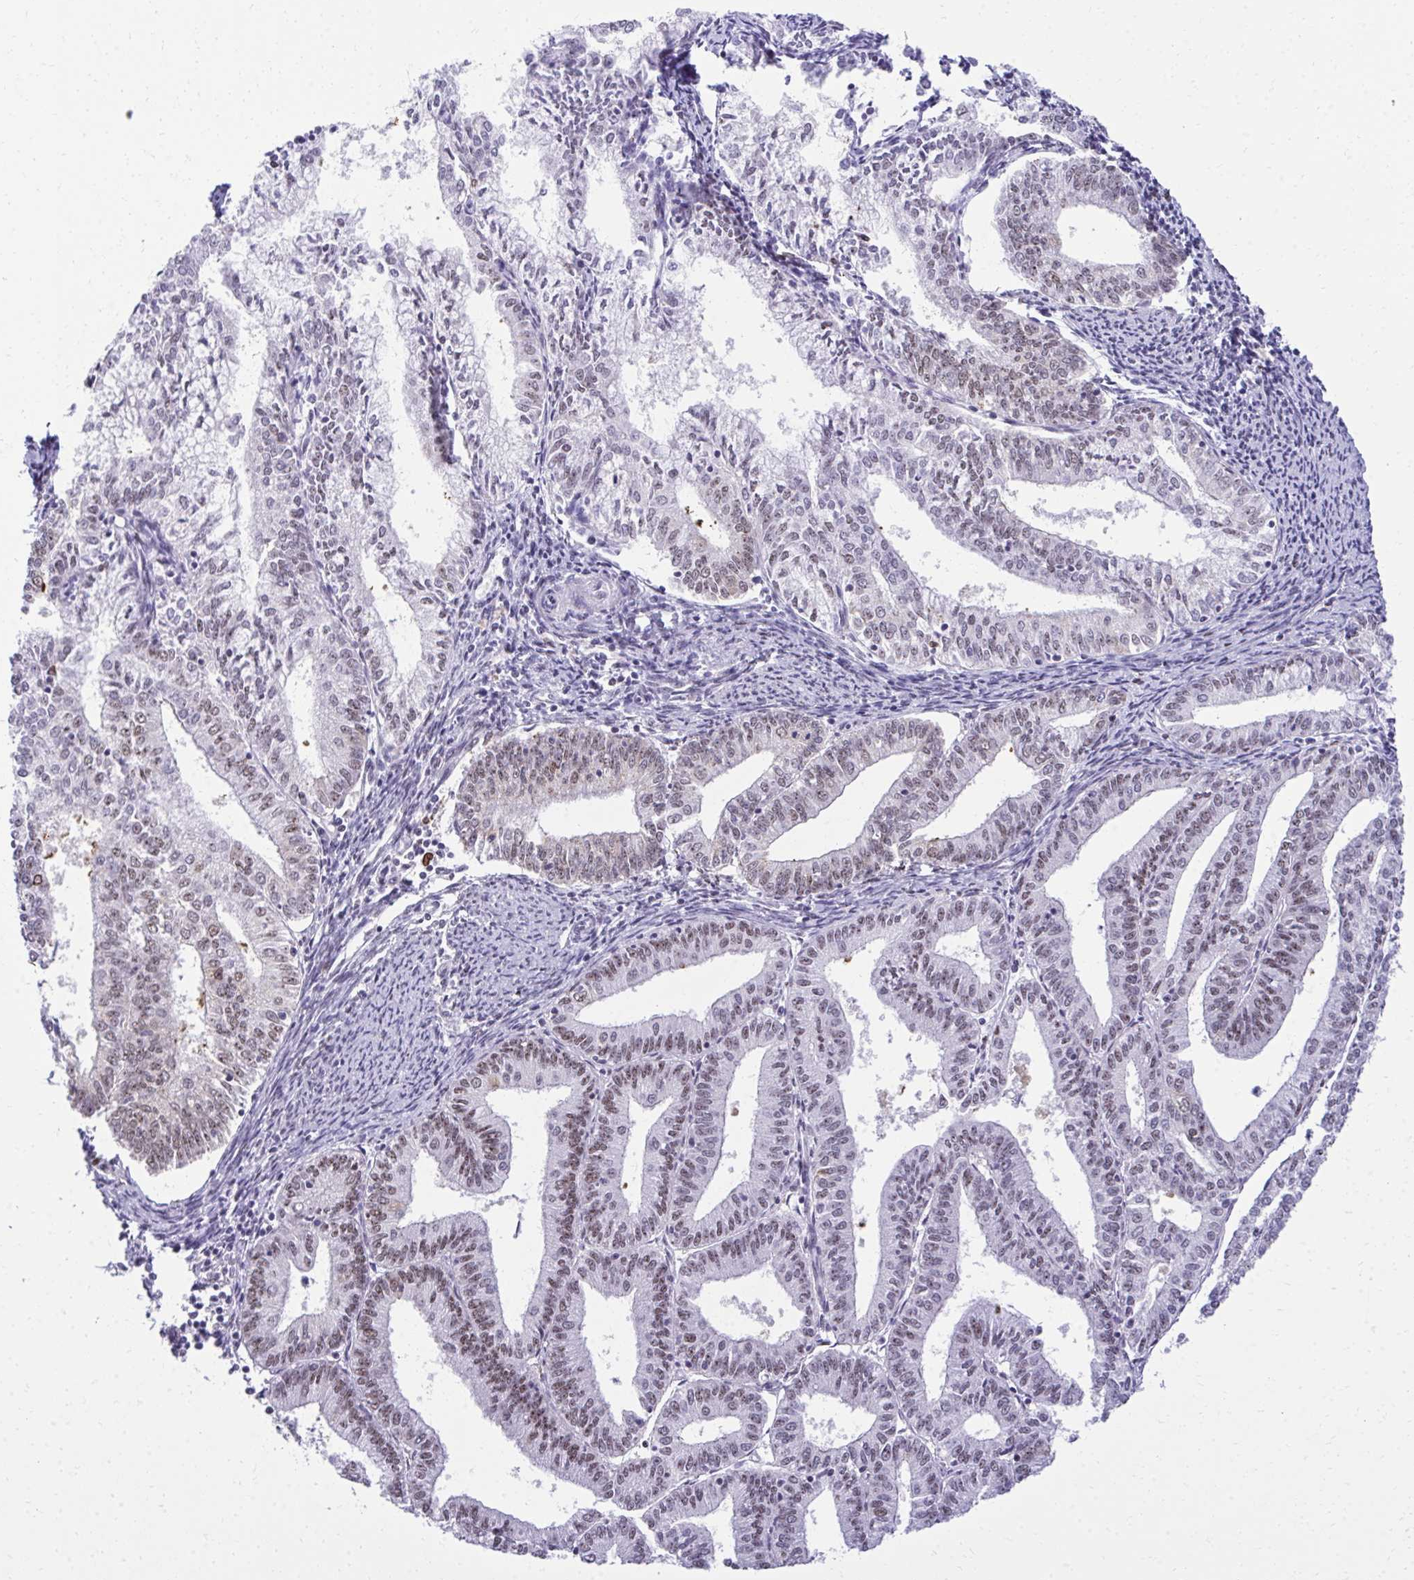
{"staining": {"intensity": "moderate", "quantity": ">75%", "location": "nuclear"}, "tissue": "endometrial cancer", "cell_type": "Tumor cells", "image_type": "cancer", "snomed": [{"axis": "morphology", "description": "Adenocarcinoma, NOS"}, {"axis": "topography", "description": "Endometrium"}], "caption": "This histopathology image reveals adenocarcinoma (endometrial) stained with IHC to label a protein in brown. The nuclear of tumor cells show moderate positivity for the protein. Nuclei are counter-stained blue.", "gene": "PELP1", "patient": {"sex": "female", "age": 61}}